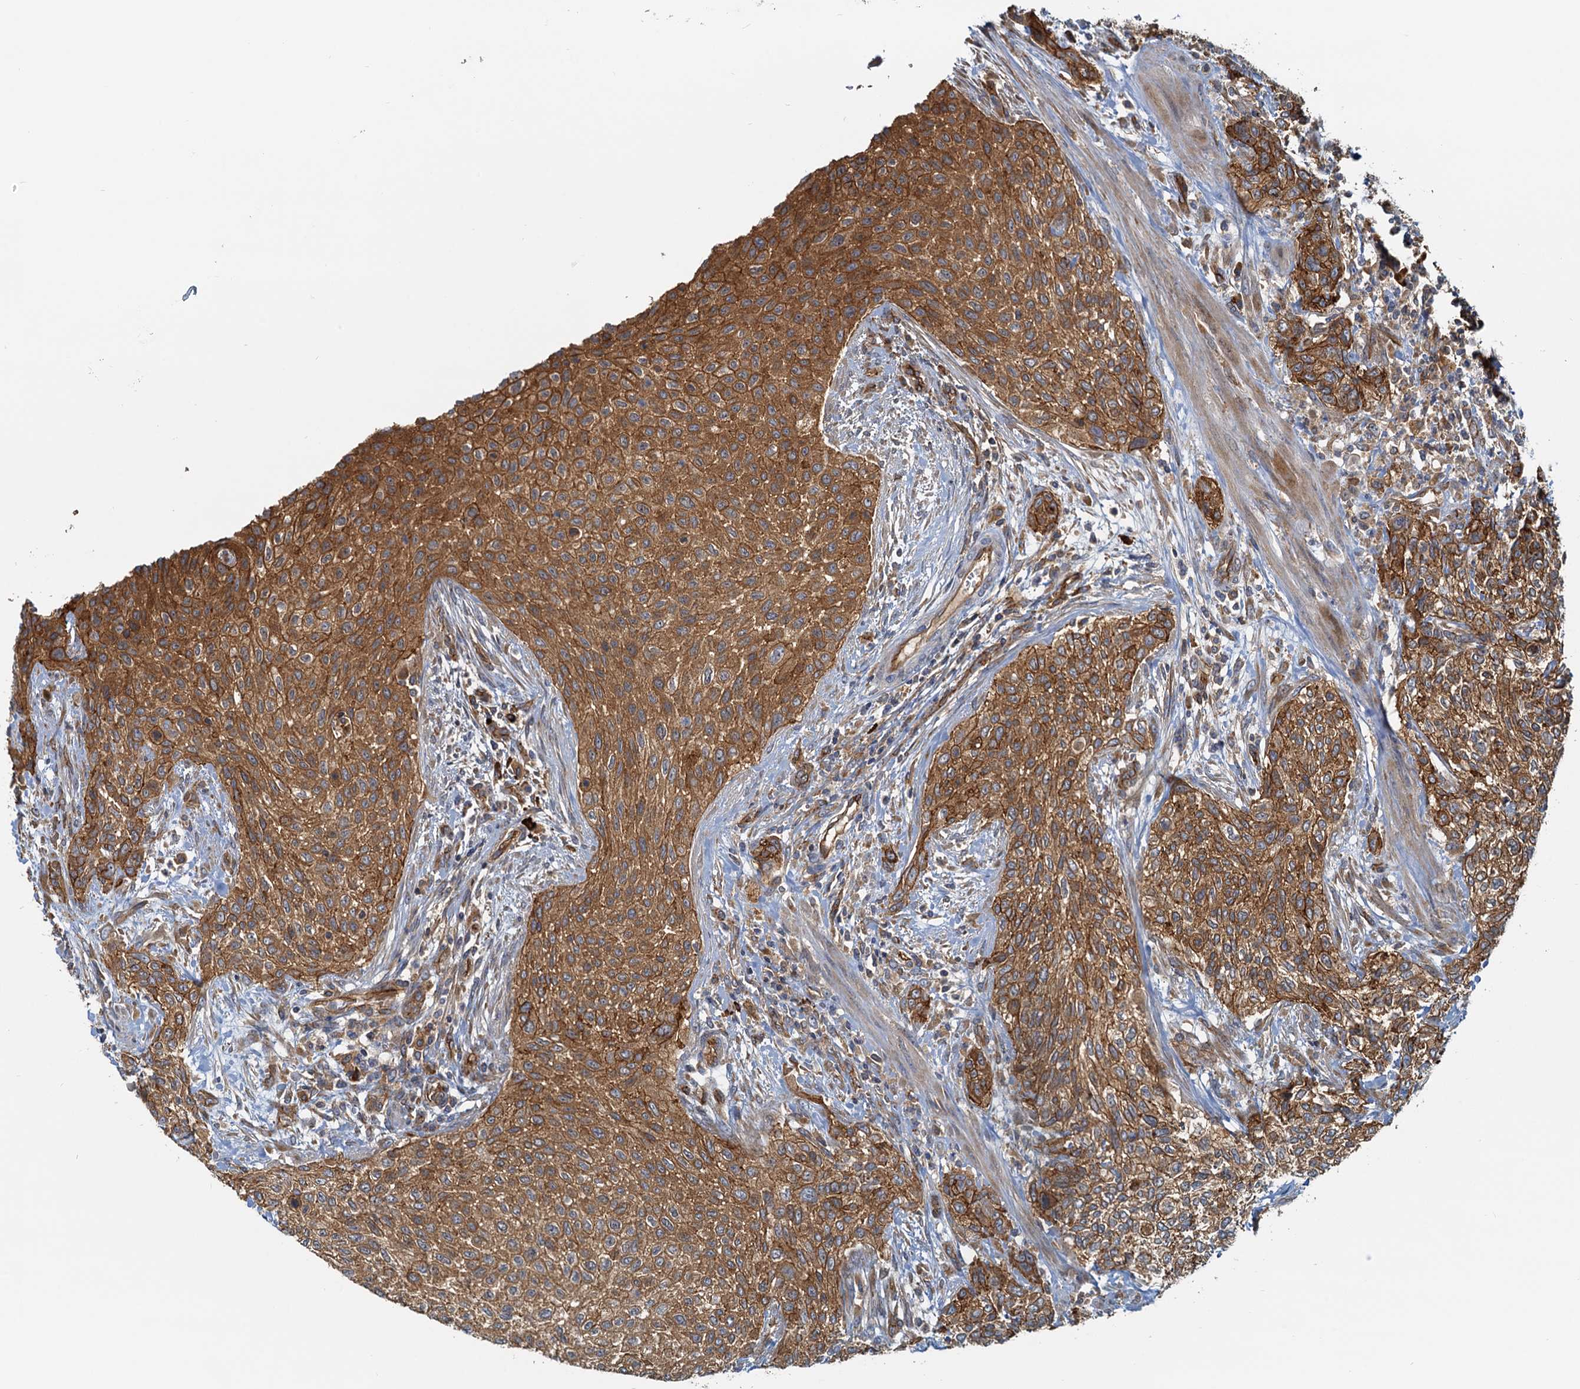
{"staining": {"intensity": "moderate", "quantity": ">75%", "location": "cytoplasmic/membranous"}, "tissue": "urothelial cancer", "cell_type": "Tumor cells", "image_type": "cancer", "snomed": [{"axis": "morphology", "description": "Normal tissue, NOS"}, {"axis": "morphology", "description": "Urothelial carcinoma, NOS"}, {"axis": "topography", "description": "Urinary bladder"}, {"axis": "topography", "description": "Peripheral nerve tissue"}], "caption": "Immunohistochemical staining of human urothelial cancer reveals medium levels of moderate cytoplasmic/membranous expression in about >75% of tumor cells. The staining is performed using DAB (3,3'-diaminobenzidine) brown chromogen to label protein expression. The nuclei are counter-stained blue using hematoxylin.", "gene": "NIPAL3", "patient": {"sex": "male", "age": 35}}